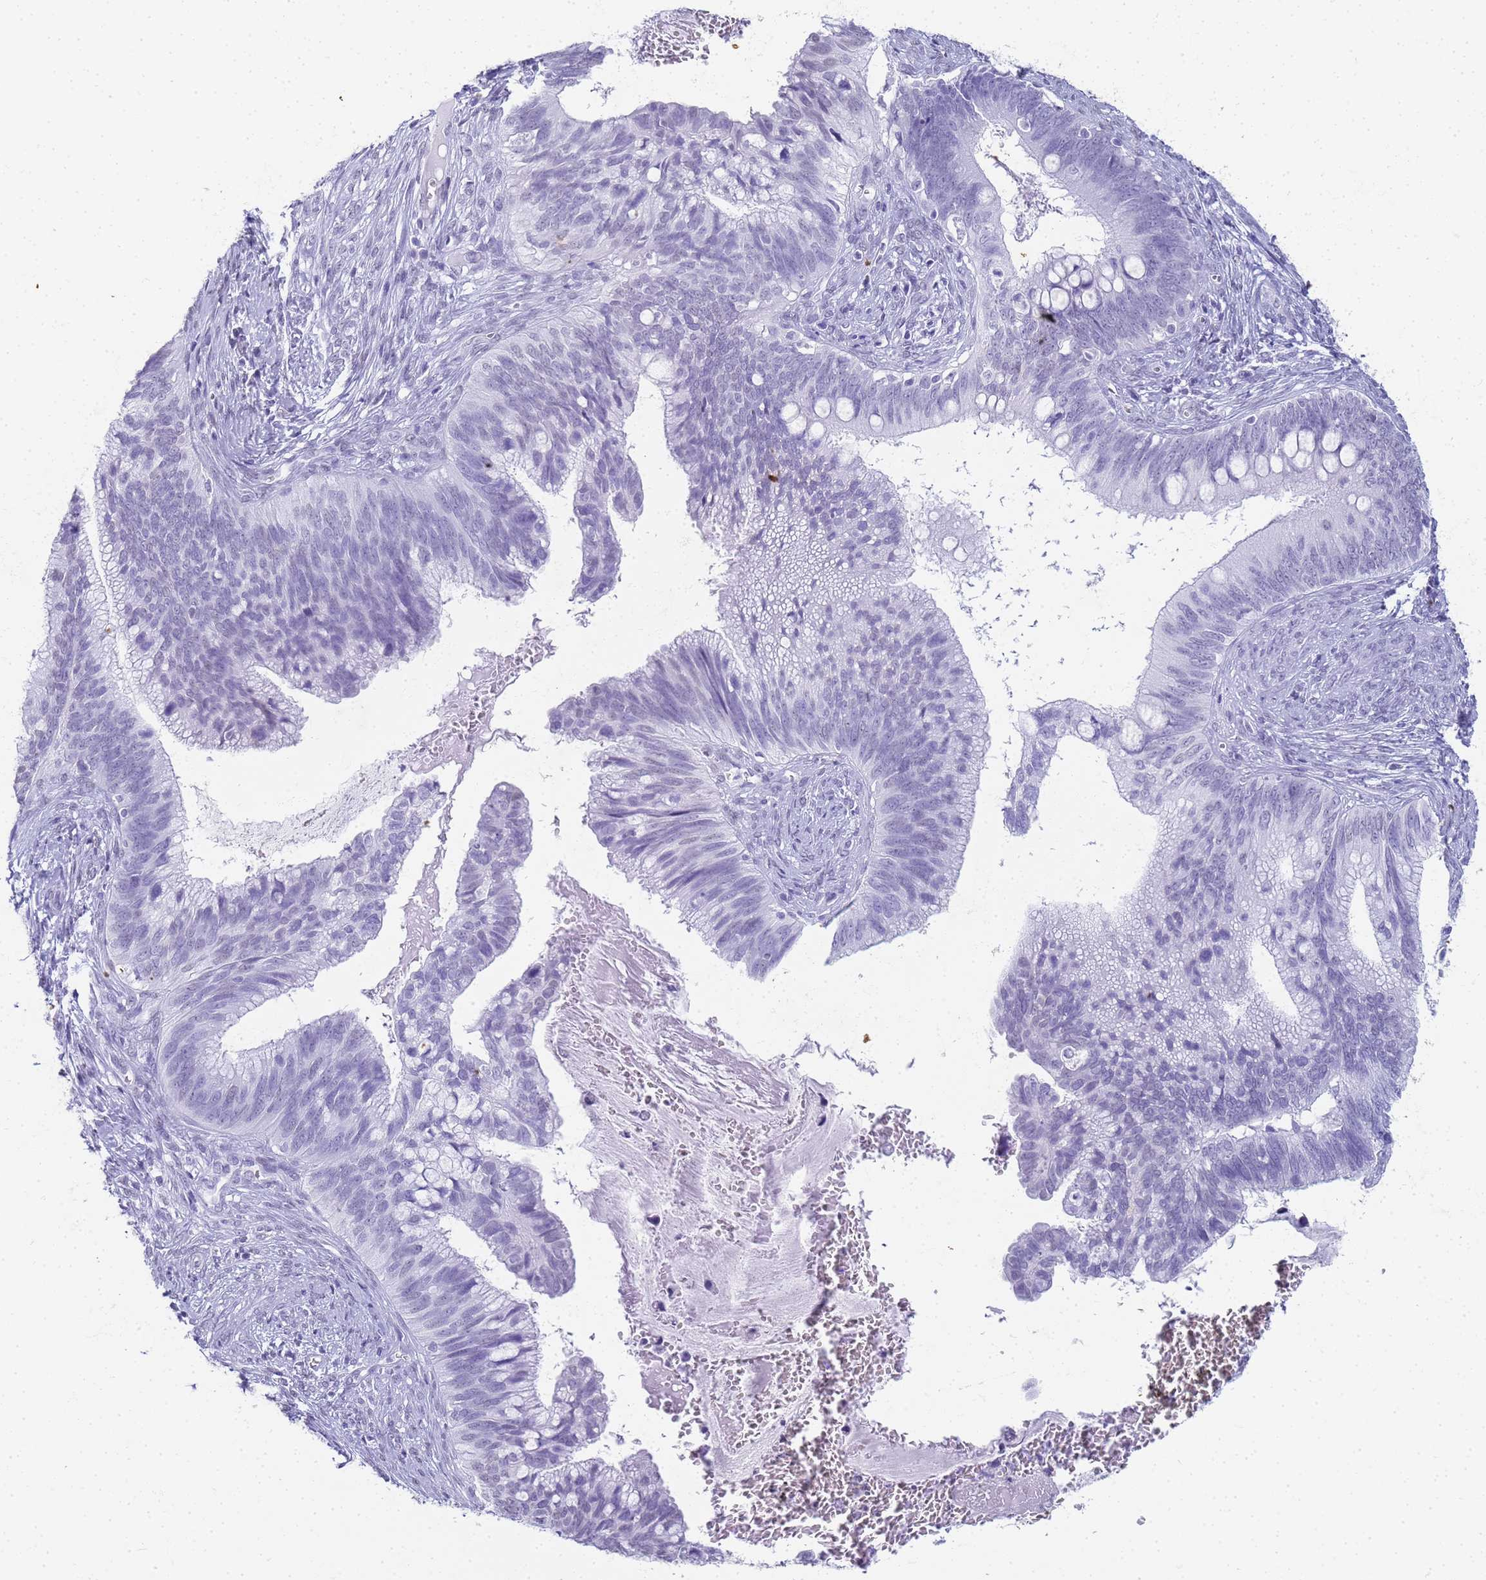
{"staining": {"intensity": "negative", "quantity": "none", "location": "none"}, "tissue": "cervical cancer", "cell_type": "Tumor cells", "image_type": "cancer", "snomed": [{"axis": "morphology", "description": "Adenocarcinoma, NOS"}, {"axis": "topography", "description": "Cervix"}], "caption": "A micrograph of adenocarcinoma (cervical) stained for a protein exhibits no brown staining in tumor cells. (DAB immunohistochemistry, high magnification).", "gene": "SLC7A9", "patient": {"sex": "female", "age": 42}}